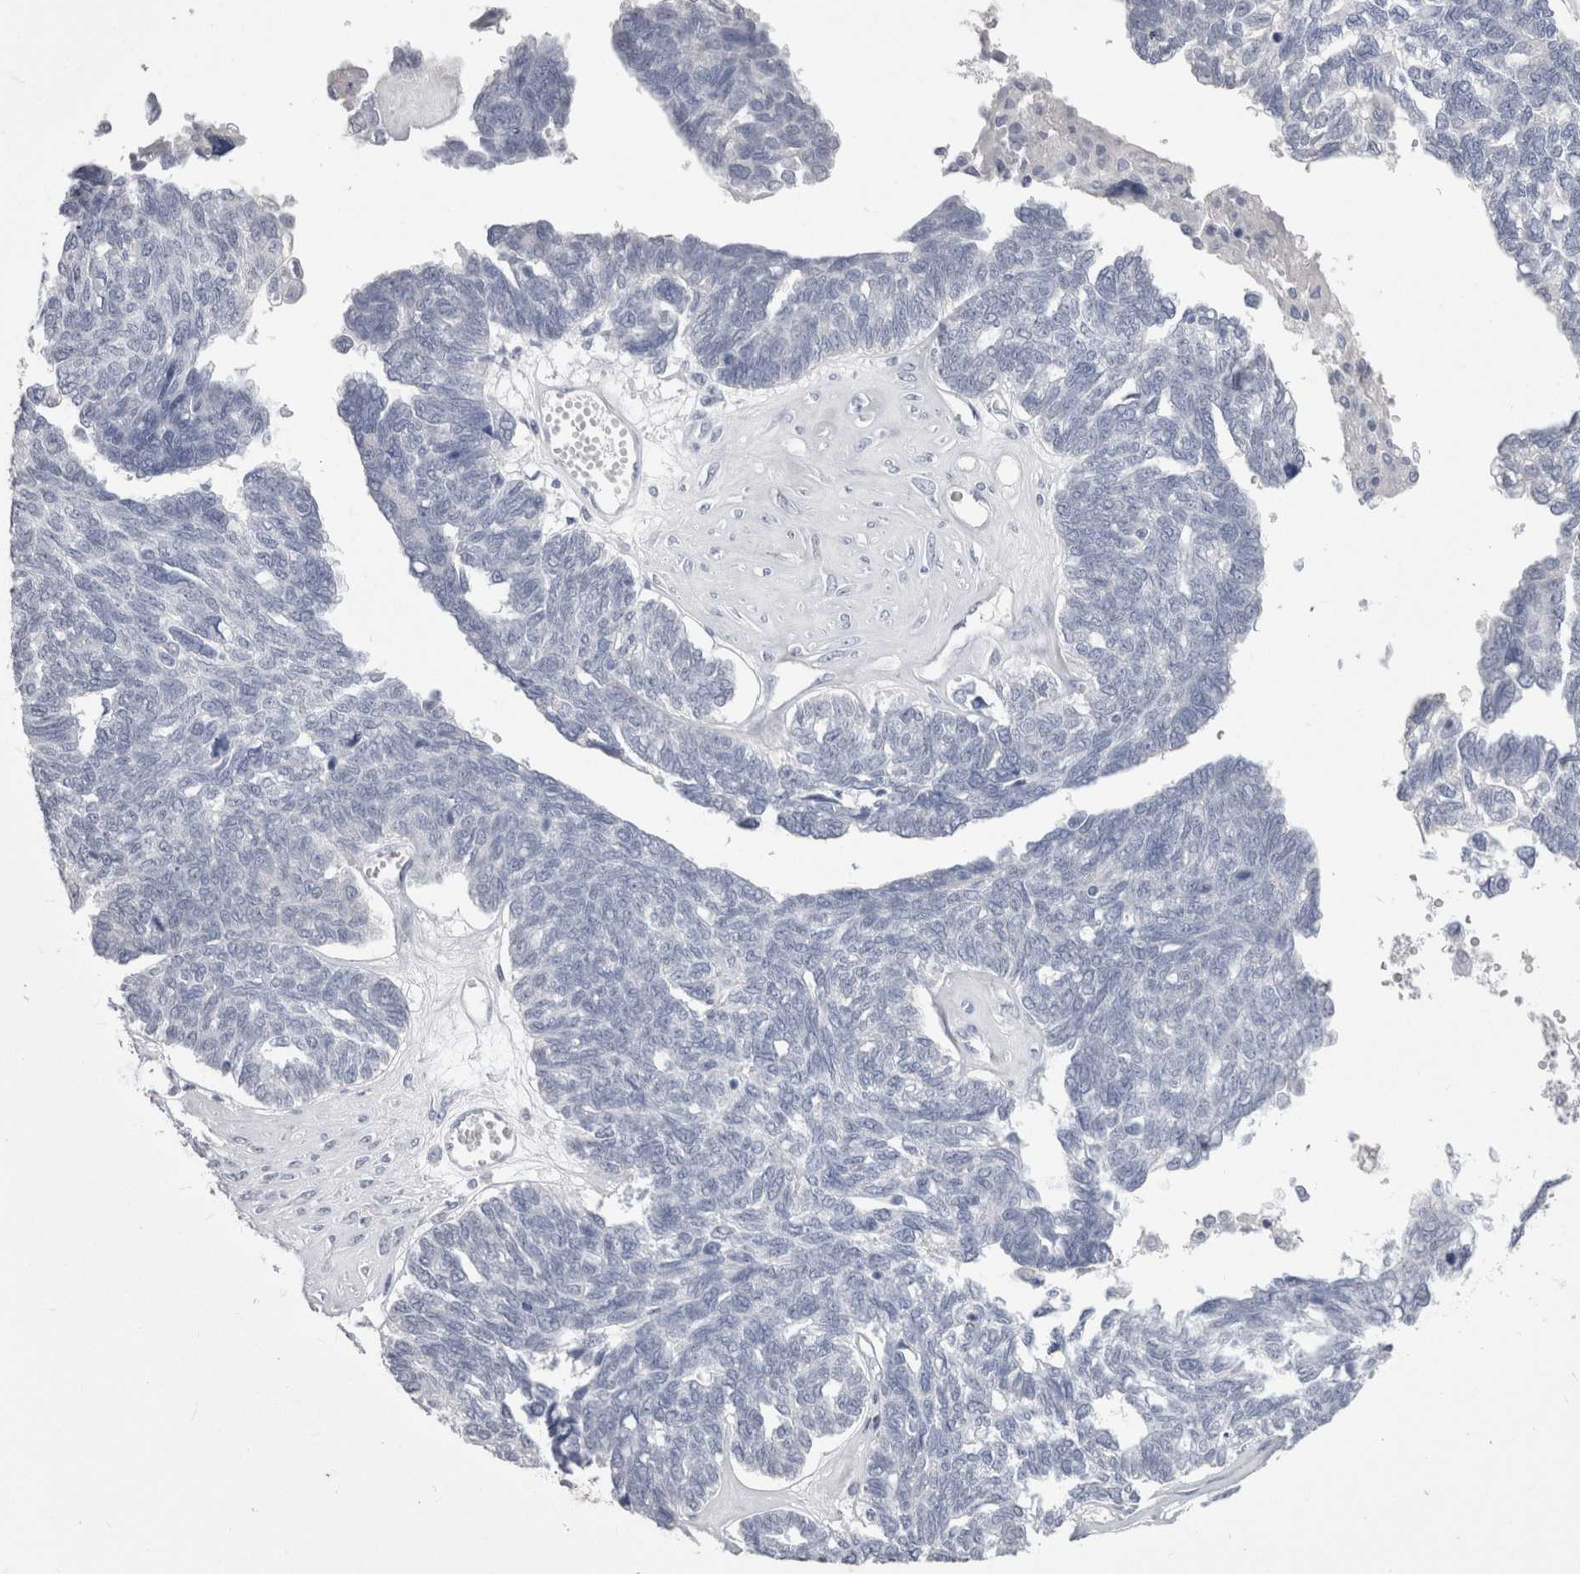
{"staining": {"intensity": "negative", "quantity": "none", "location": "none"}, "tissue": "ovarian cancer", "cell_type": "Tumor cells", "image_type": "cancer", "snomed": [{"axis": "morphology", "description": "Cystadenocarcinoma, serous, NOS"}, {"axis": "topography", "description": "Ovary"}], "caption": "Protein analysis of ovarian serous cystadenocarcinoma exhibits no significant staining in tumor cells.", "gene": "CDHR5", "patient": {"sex": "female", "age": 79}}